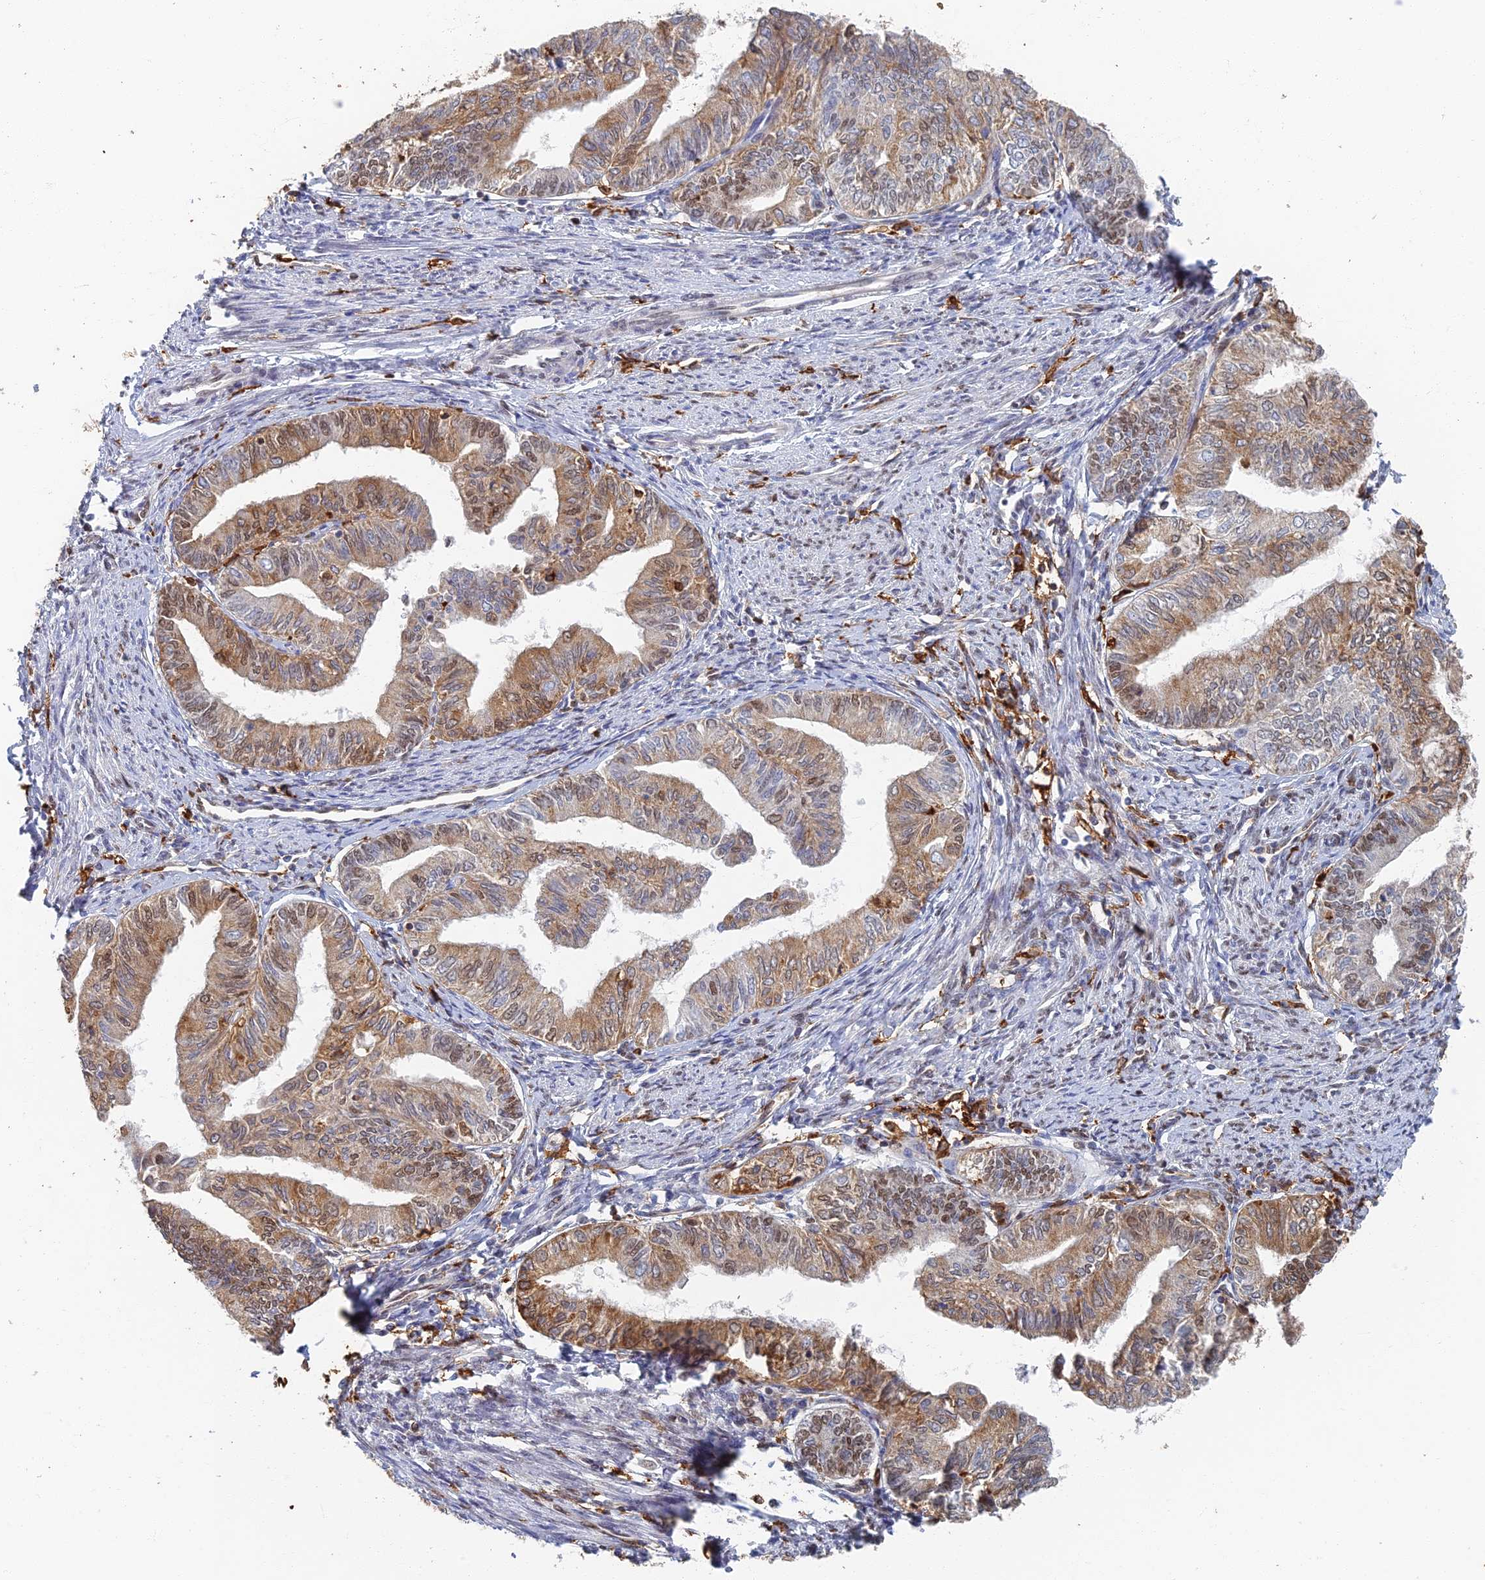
{"staining": {"intensity": "moderate", "quantity": ">75%", "location": "cytoplasmic/membranous,nuclear"}, "tissue": "endometrial cancer", "cell_type": "Tumor cells", "image_type": "cancer", "snomed": [{"axis": "morphology", "description": "Adenocarcinoma, NOS"}, {"axis": "topography", "description": "Endometrium"}], "caption": "The immunohistochemical stain shows moderate cytoplasmic/membranous and nuclear staining in tumor cells of adenocarcinoma (endometrial) tissue.", "gene": "GPATCH1", "patient": {"sex": "female", "age": 66}}